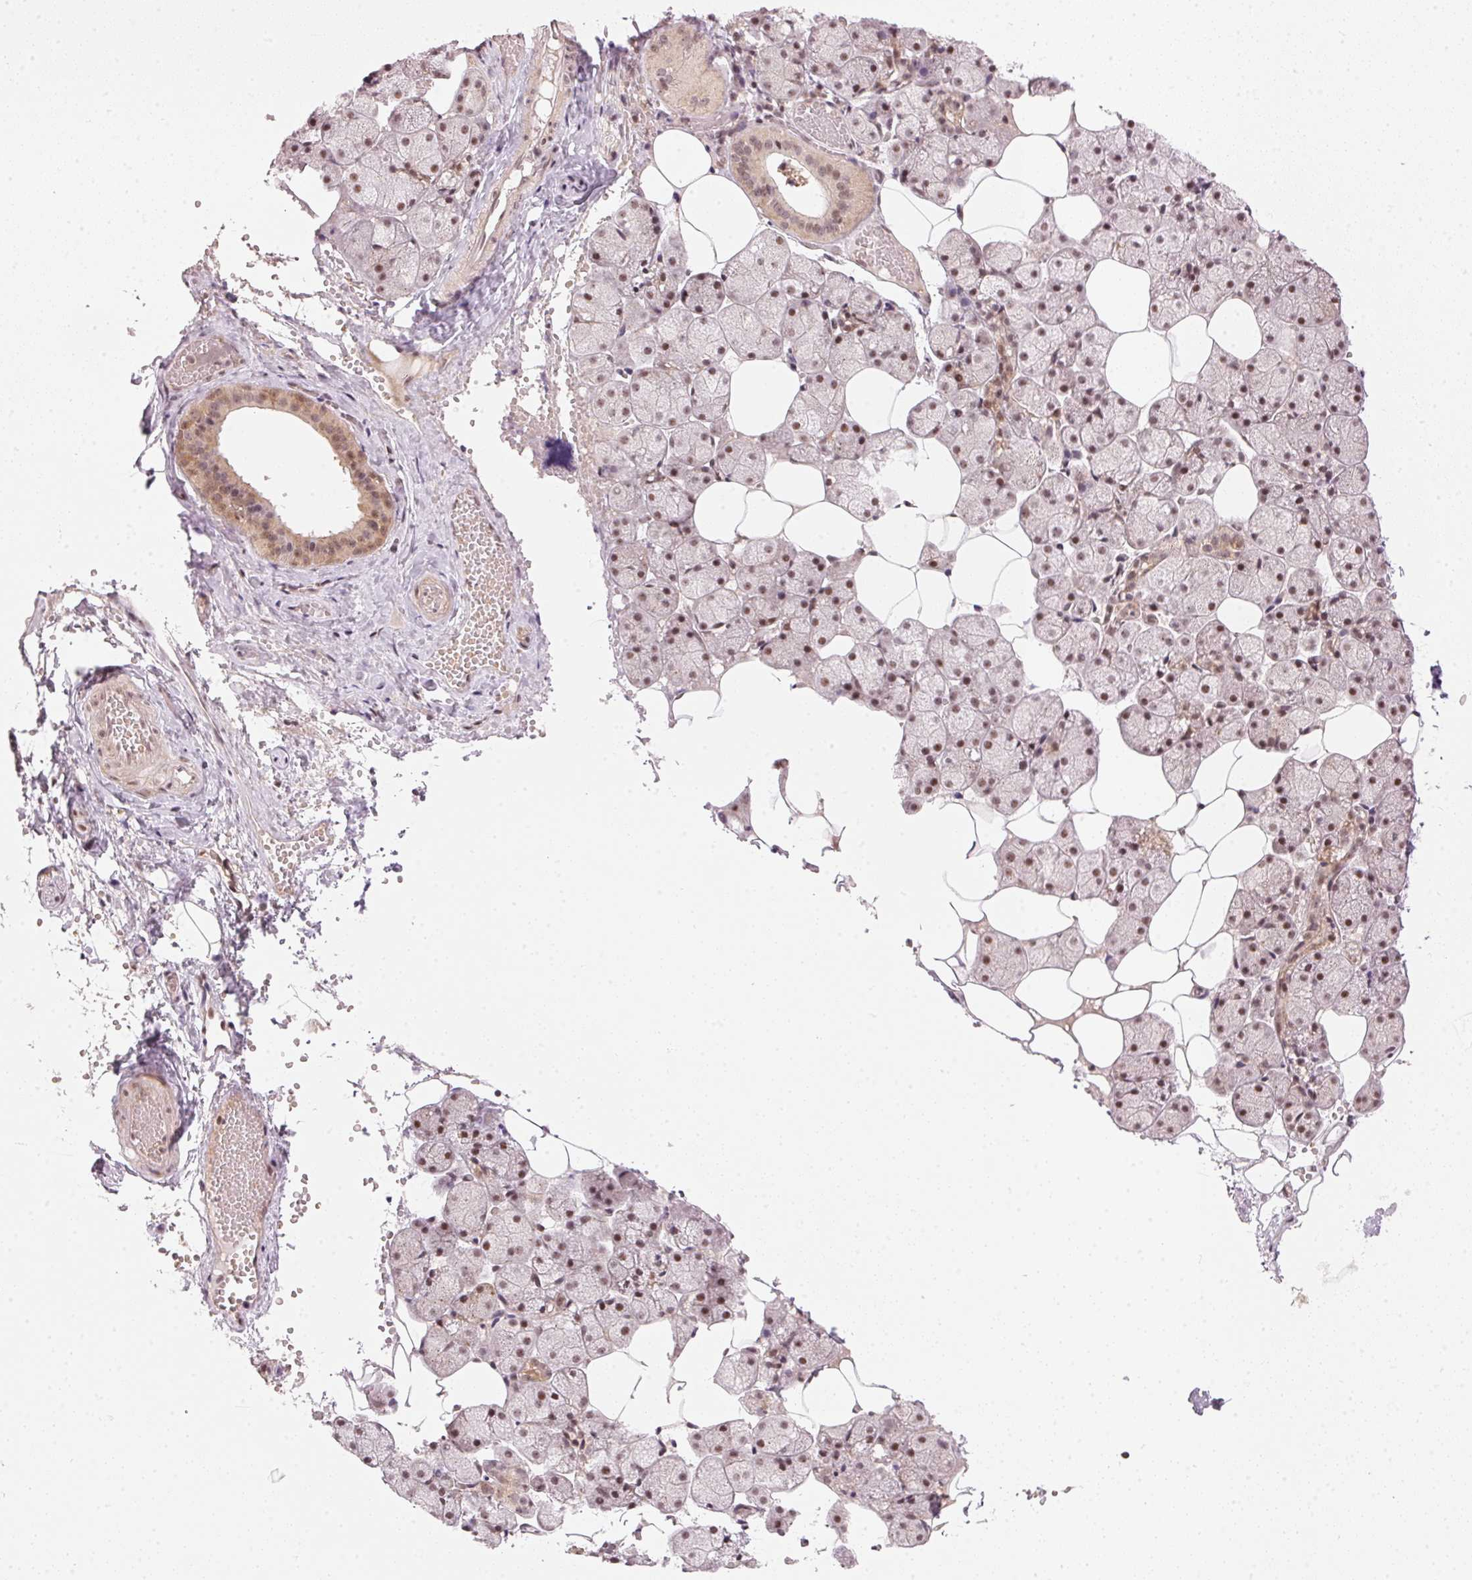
{"staining": {"intensity": "moderate", "quantity": "<25%", "location": "cytoplasmic/membranous,nuclear"}, "tissue": "salivary gland", "cell_type": "Glandular cells", "image_type": "normal", "snomed": [{"axis": "morphology", "description": "Normal tissue, NOS"}, {"axis": "topography", "description": "Salivary gland"}], "caption": "Salivary gland stained for a protein (brown) displays moderate cytoplasmic/membranous,nuclear positive staining in approximately <25% of glandular cells.", "gene": "KAT6A", "patient": {"sex": "male", "age": 38}}